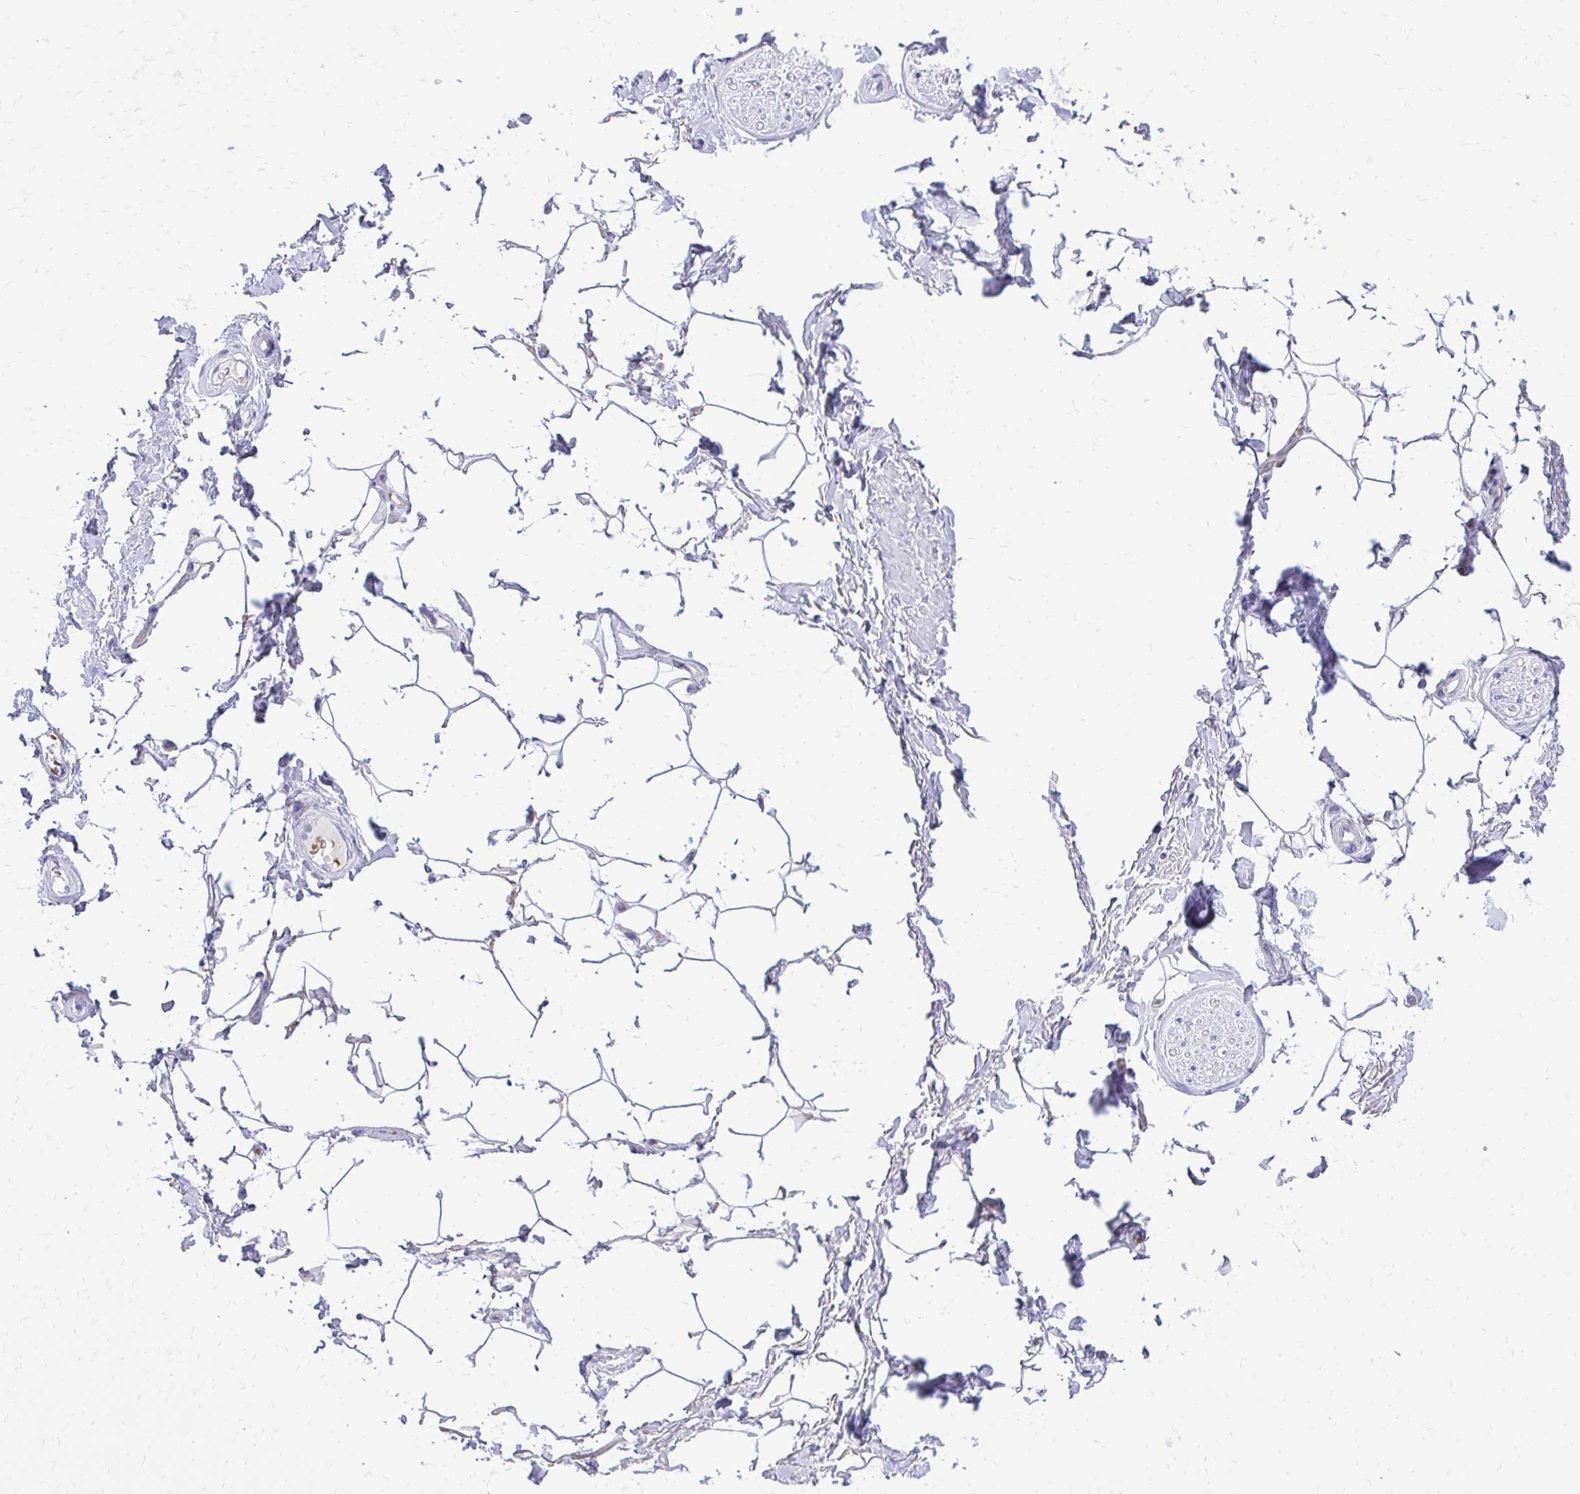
{"staining": {"intensity": "negative", "quantity": "none", "location": "none"}, "tissue": "adipose tissue", "cell_type": "Adipocytes", "image_type": "normal", "snomed": [{"axis": "morphology", "description": "Normal tissue, NOS"}, {"axis": "topography", "description": "Peripheral nerve tissue"}], "caption": "This is an immunohistochemistry micrograph of normal adipose tissue. There is no staining in adipocytes.", "gene": "CAT", "patient": {"sex": "male", "age": 51}}